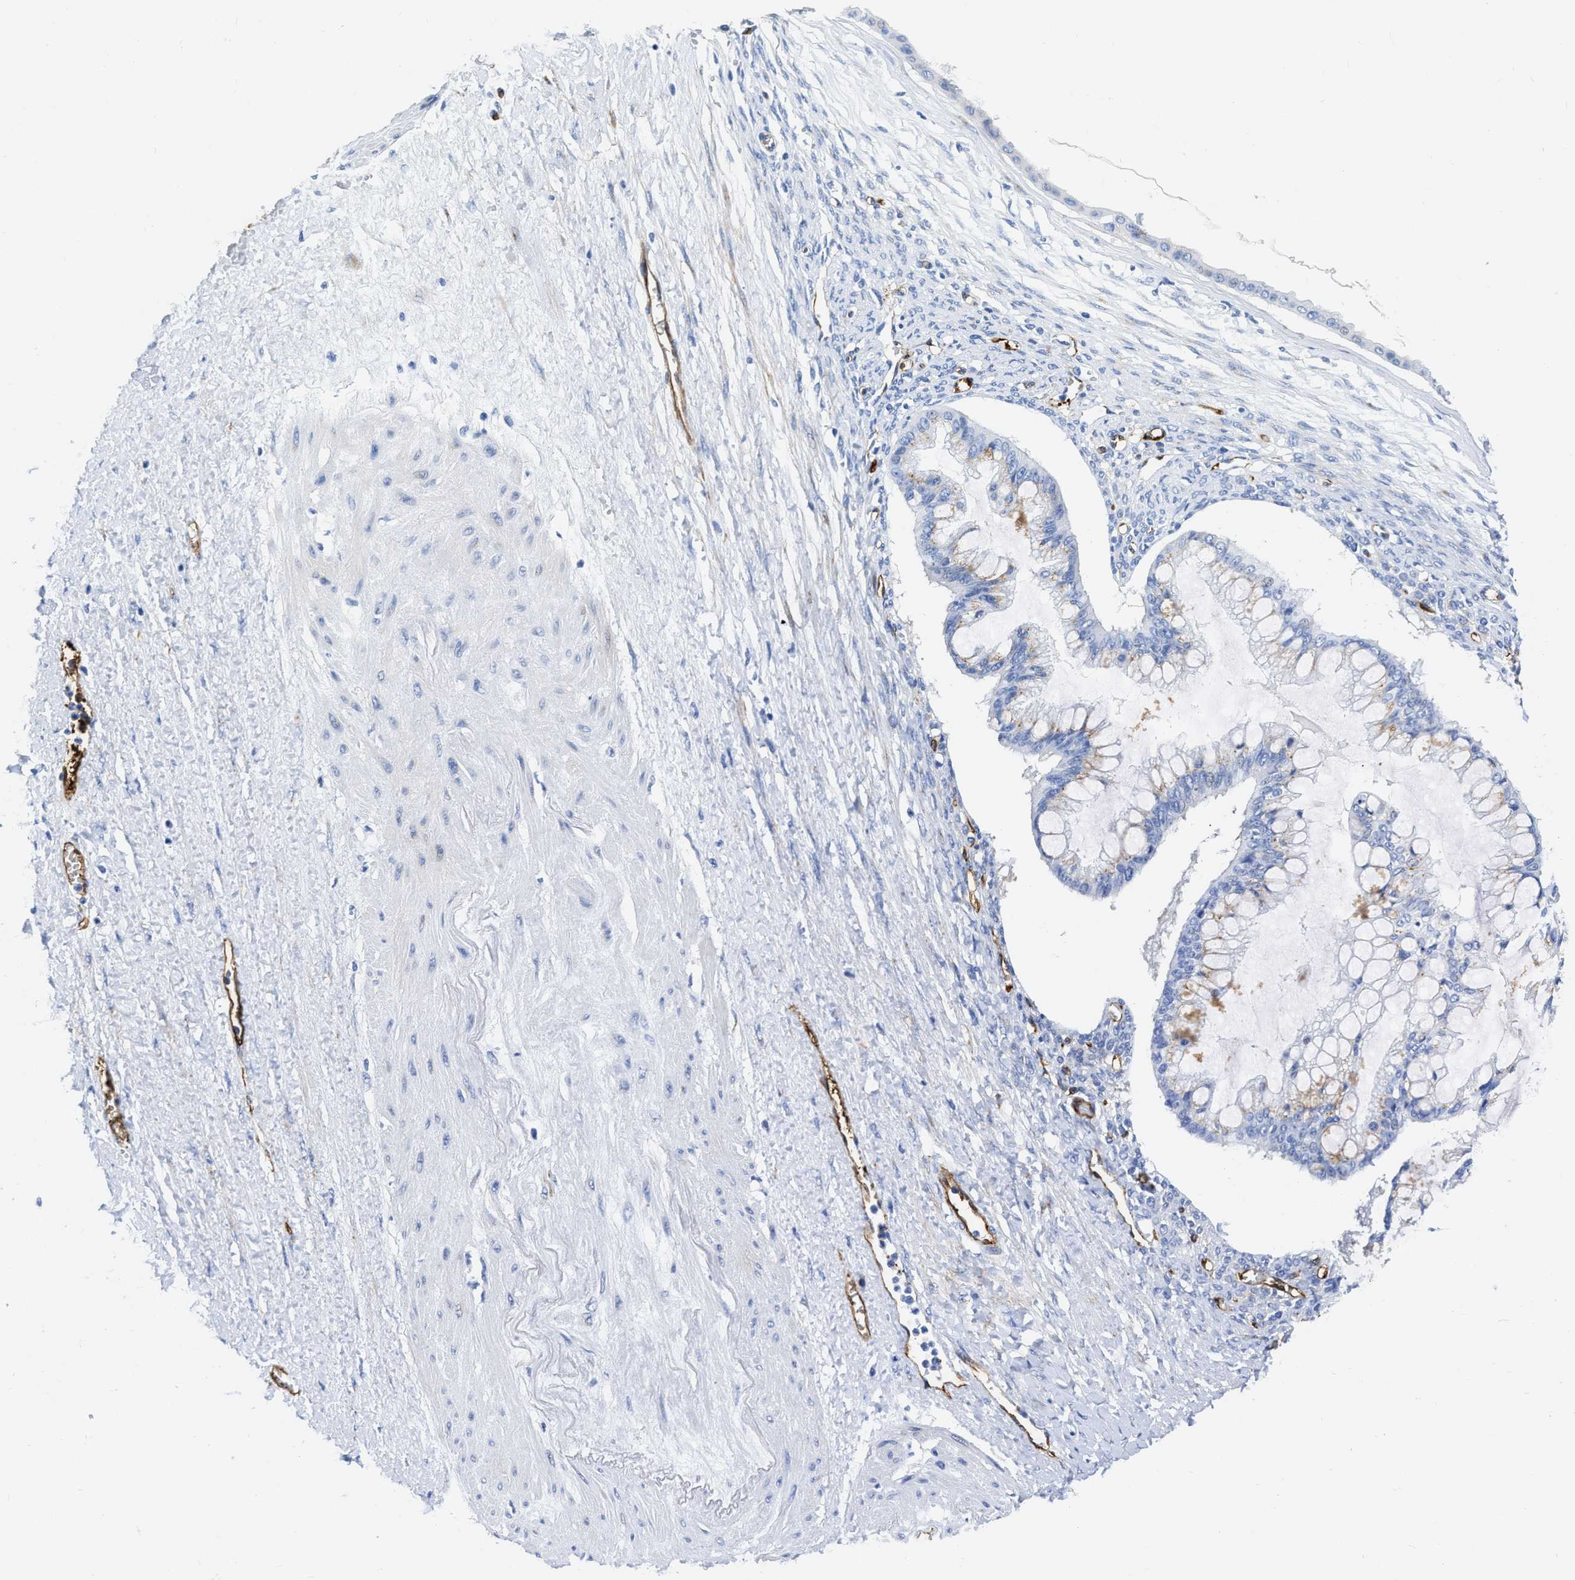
{"staining": {"intensity": "weak", "quantity": "<25%", "location": "cytoplasmic/membranous"}, "tissue": "ovarian cancer", "cell_type": "Tumor cells", "image_type": "cancer", "snomed": [{"axis": "morphology", "description": "Cystadenocarcinoma, mucinous, NOS"}, {"axis": "topography", "description": "Ovary"}], "caption": "Tumor cells are negative for protein expression in human mucinous cystadenocarcinoma (ovarian).", "gene": "TVP23B", "patient": {"sex": "female", "age": 73}}